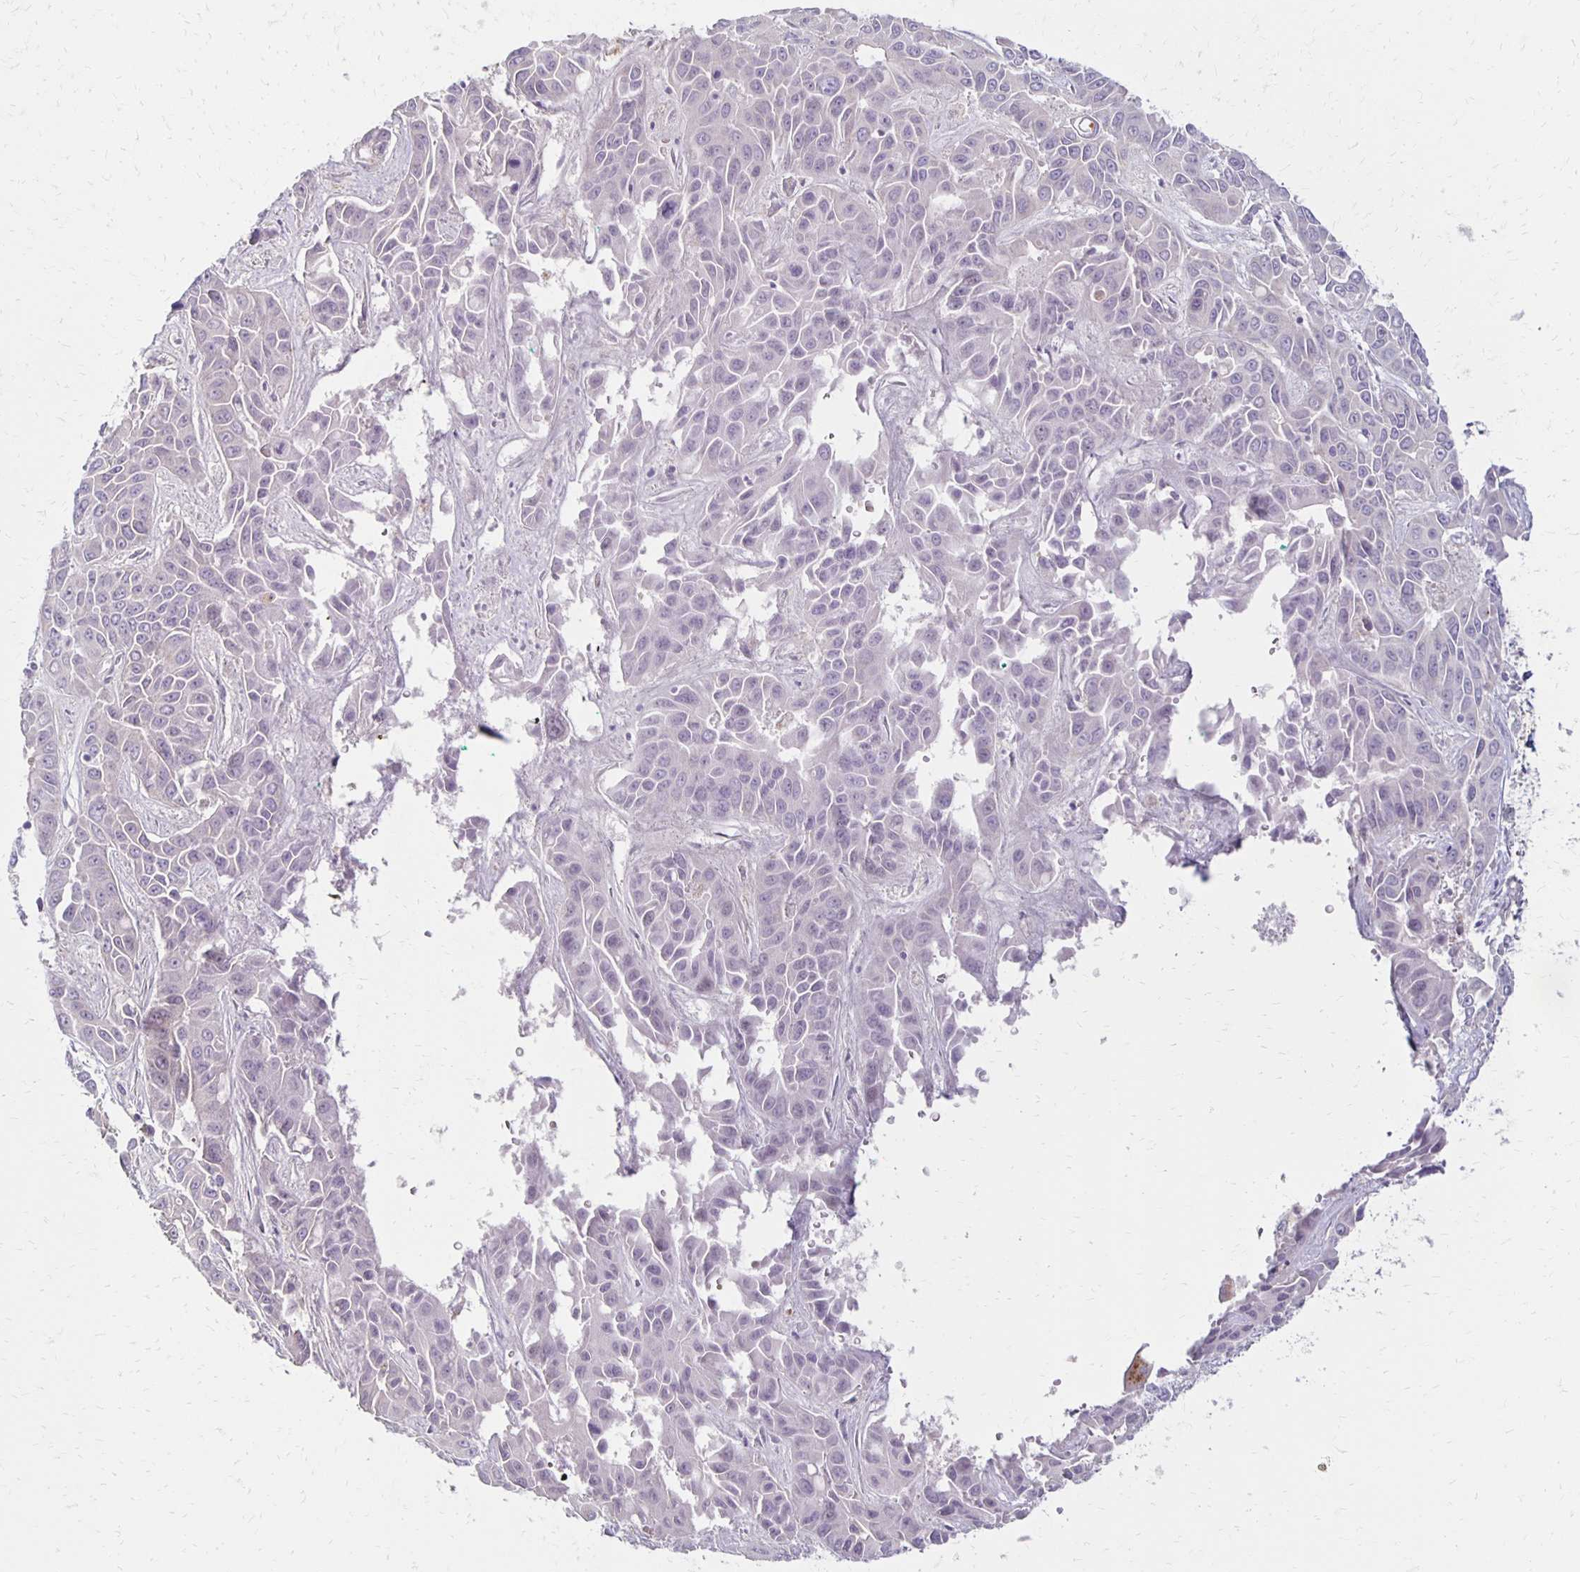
{"staining": {"intensity": "negative", "quantity": "none", "location": "none"}, "tissue": "liver cancer", "cell_type": "Tumor cells", "image_type": "cancer", "snomed": [{"axis": "morphology", "description": "Cholangiocarcinoma"}, {"axis": "topography", "description": "Liver"}], "caption": "An immunohistochemistry photomicrograph of liver cancer is shown. There is no staining in tumor cells of liver cancer. Nuclei are stained in blue.", "gene": "KATNBL1", "patient": {"sex": "female", "age": 52}}